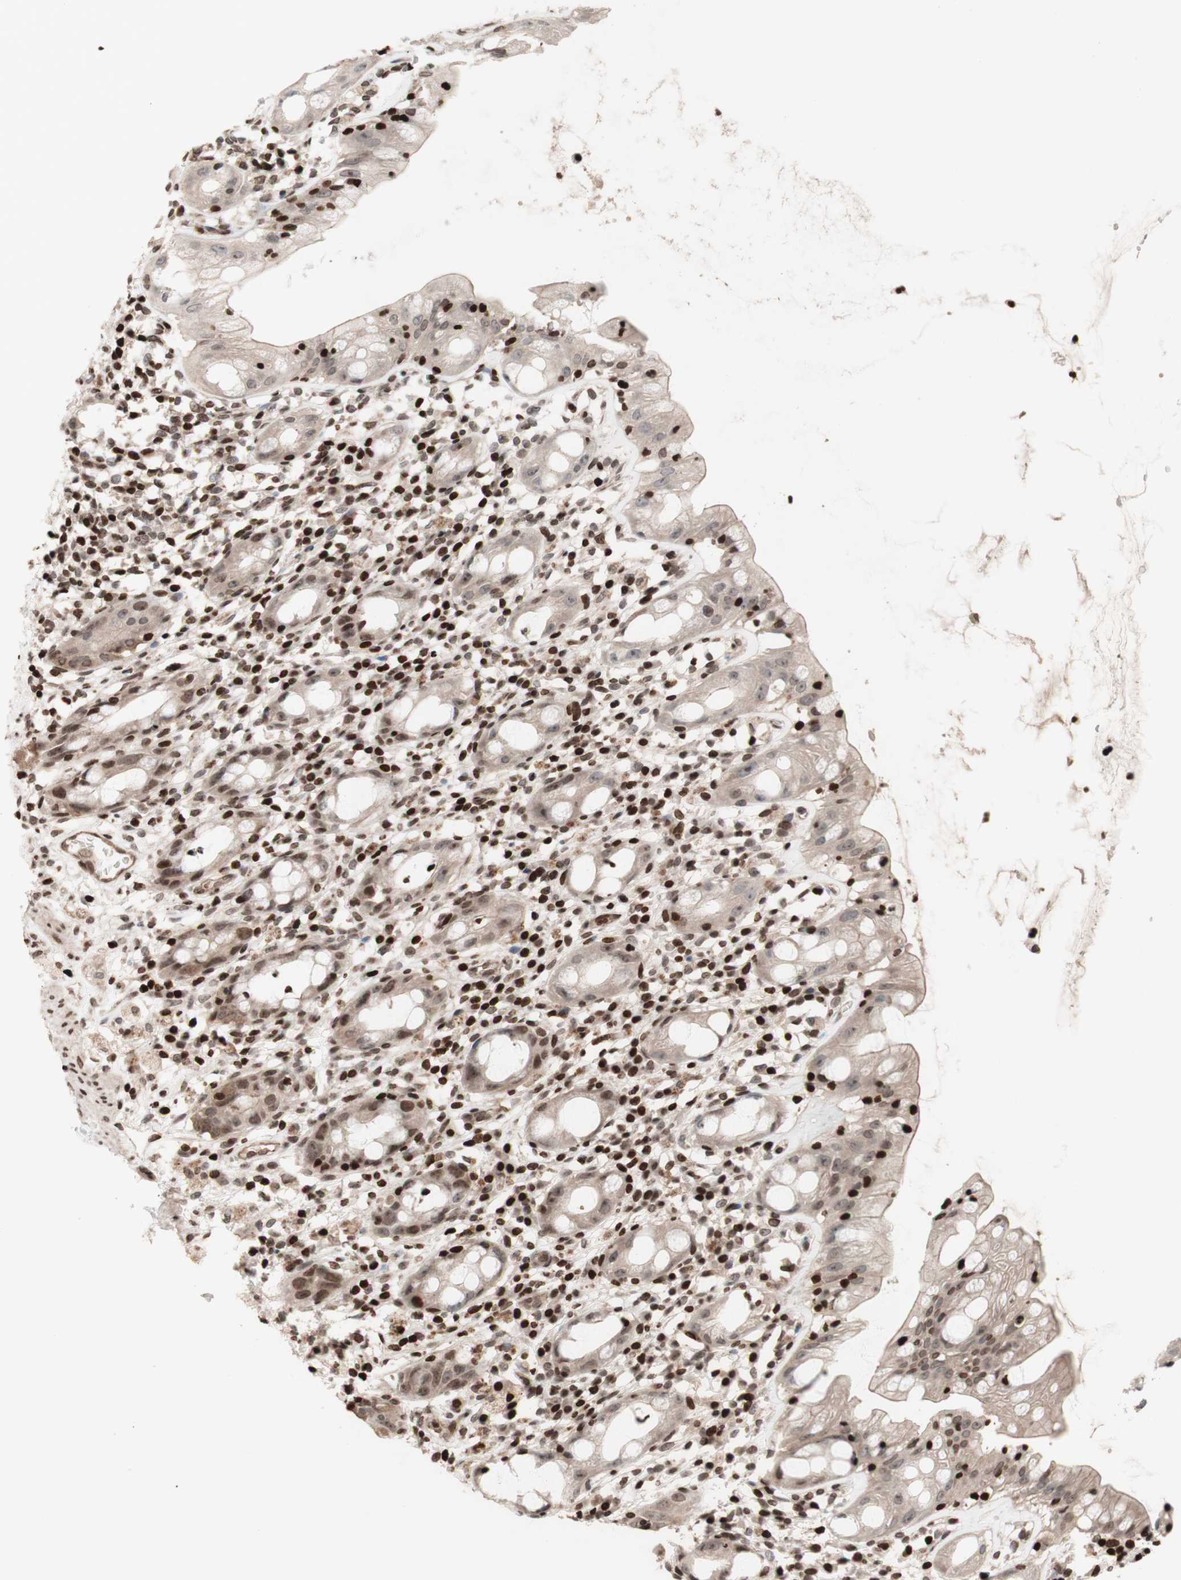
{"staining": {"intensity": "strong", "quantity": ">75%", "location": "cytoplasmic/membranous,nuclear"}, "tissue": "rectum", "cell_type": "Glandular cells", "image_type": "normal", "snomed": [{"axis": "morphology", "description": "Normal tissue, NOS"}, {"axis": "topography", "description": "Rectum"}], "caption": "IHC of benign human rectum displays high levels of strong cytoplasmic/membranous,nuclear expression in approximately >75% of glandular cells.", "gene": "POLA1", "patient": {"sex": "male", "age": 44}}